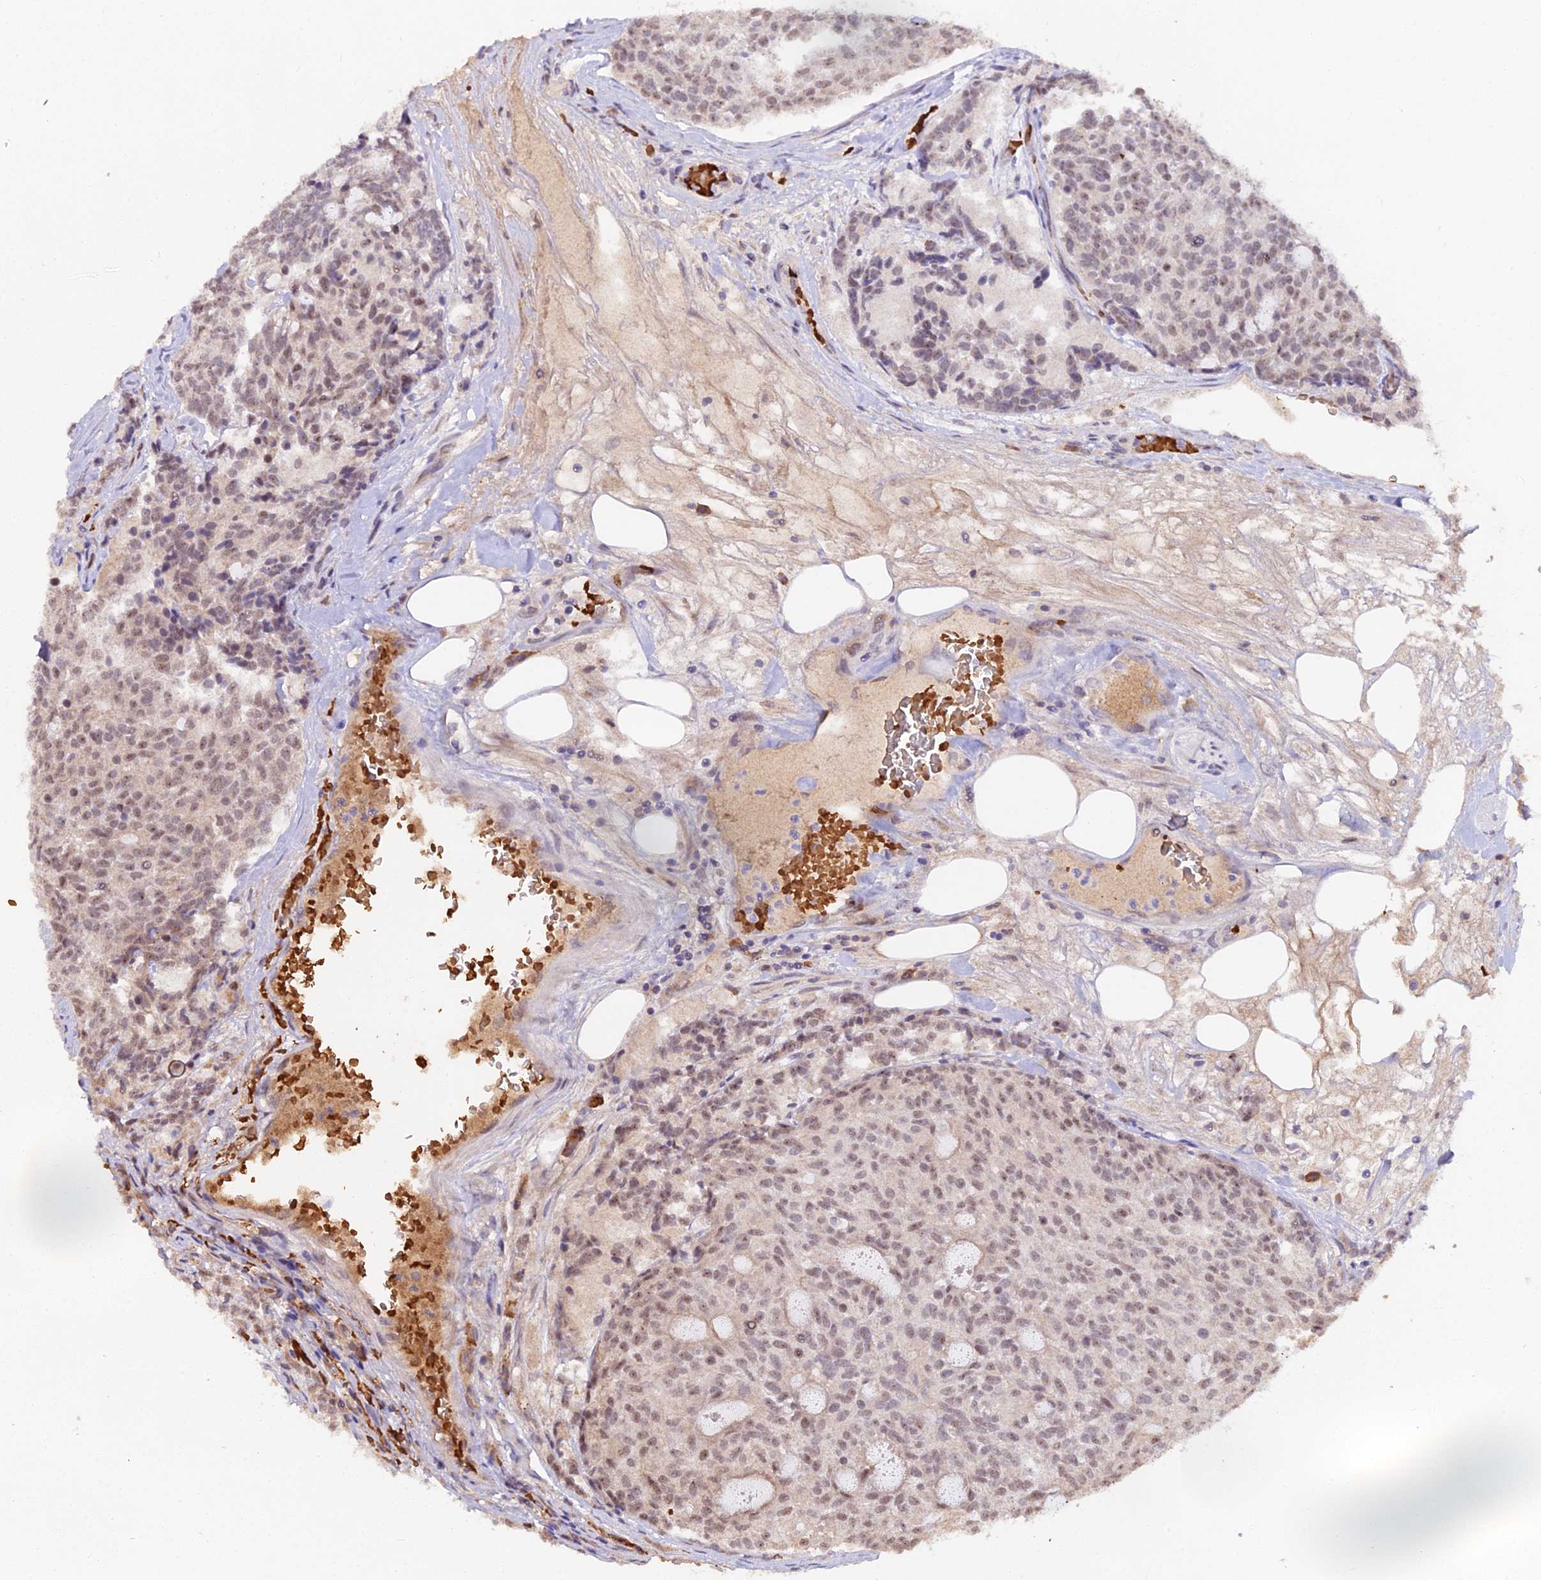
{"staining": {"intensity": "weak", "quantity": ">75%", "location": "nuclear"}, "tissue": "carcinoid", "cell_type": "Tumor cells", "image_type": "cancer", "snomed": [{"axis": "morphology", "description": "Carcinoid, malignant, NOS"}, {"axis": "topography", "description": "Pancreas"}], "caption": "IHC histopathology image of carcinoid (malignant) stained for a protein (brown), which exhibits low levels of weak nuclear staining in approximately >75% of tumor cells.", "gene": "ZDBF2", "patient": {"sex": "female", "age": 54}}